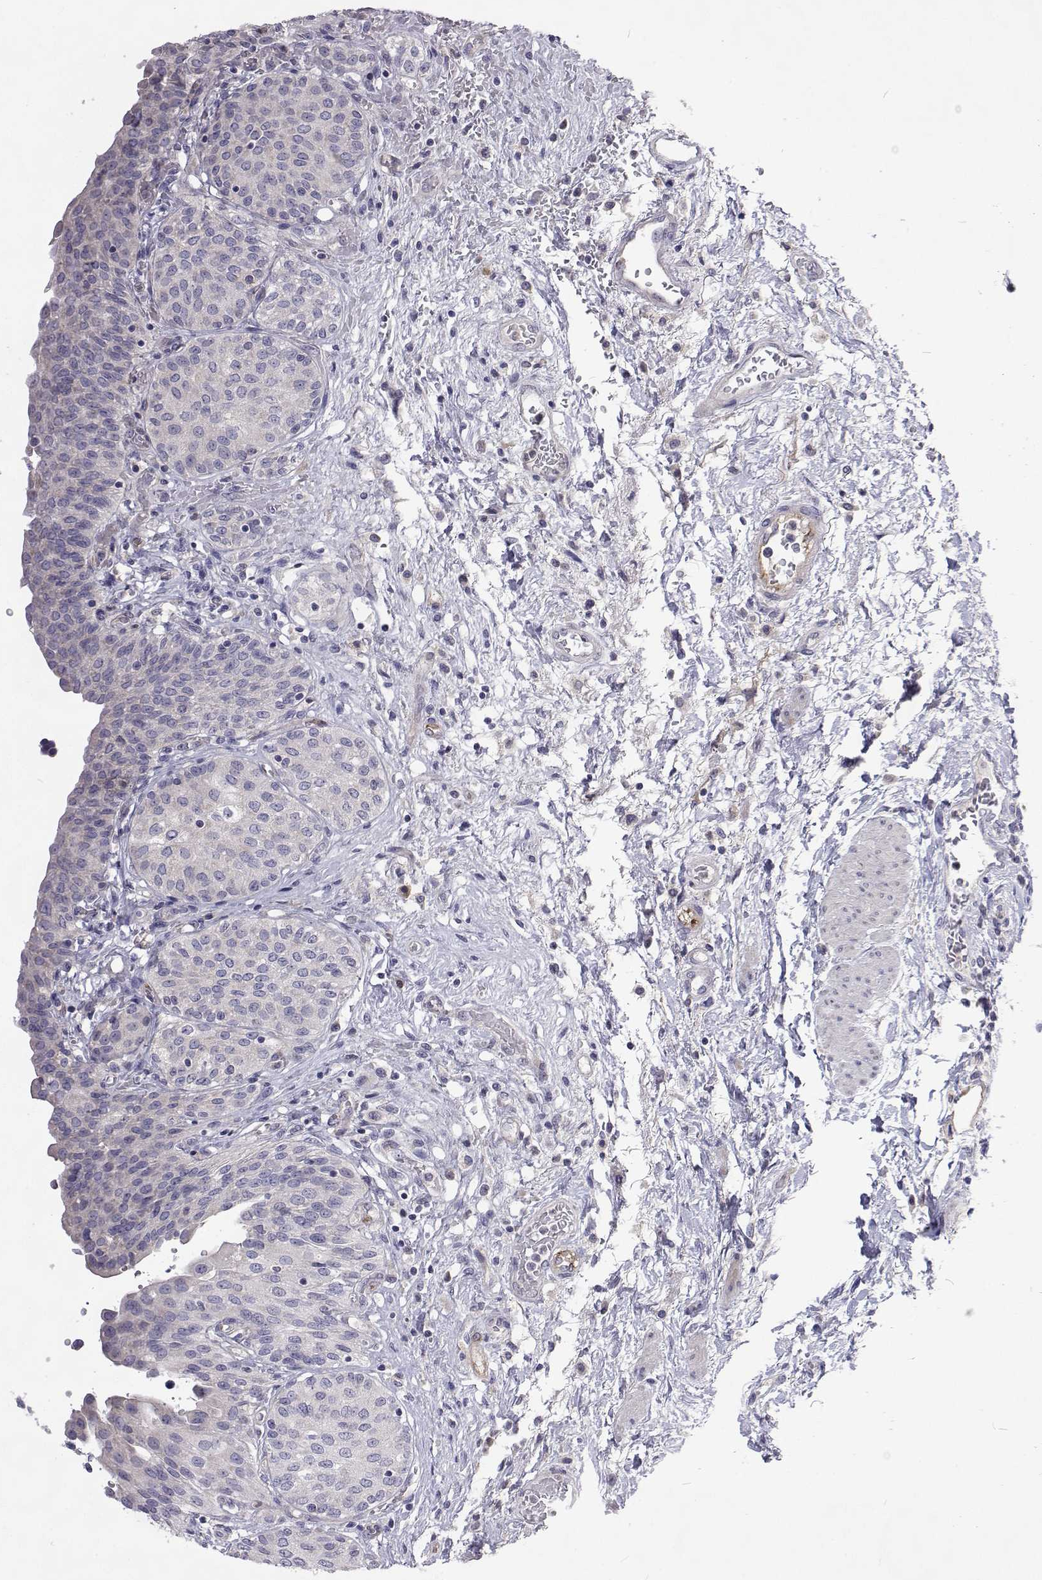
{"staining": {"intensity": "negative", "quantity": "none", "location": "none"}, "tissue": "urinary bladder", "cell_type": "Urothelial cells", "image_type": "normal", "snomed": [{"axis": "morphology", "description": "Normal tissue, NOS"}, {"axis": "topography", "description": "Urinary bladder"}], "caption": "Urothelial cells are negative for brown protein staining in benign urinary bladder. Brightfield microscopy of IHC stained with DAB (brown) and hematoxylin (blue), captured at high magnification.", "gene": "NPR3", "patient": {"sex": "male", "age": 68}}